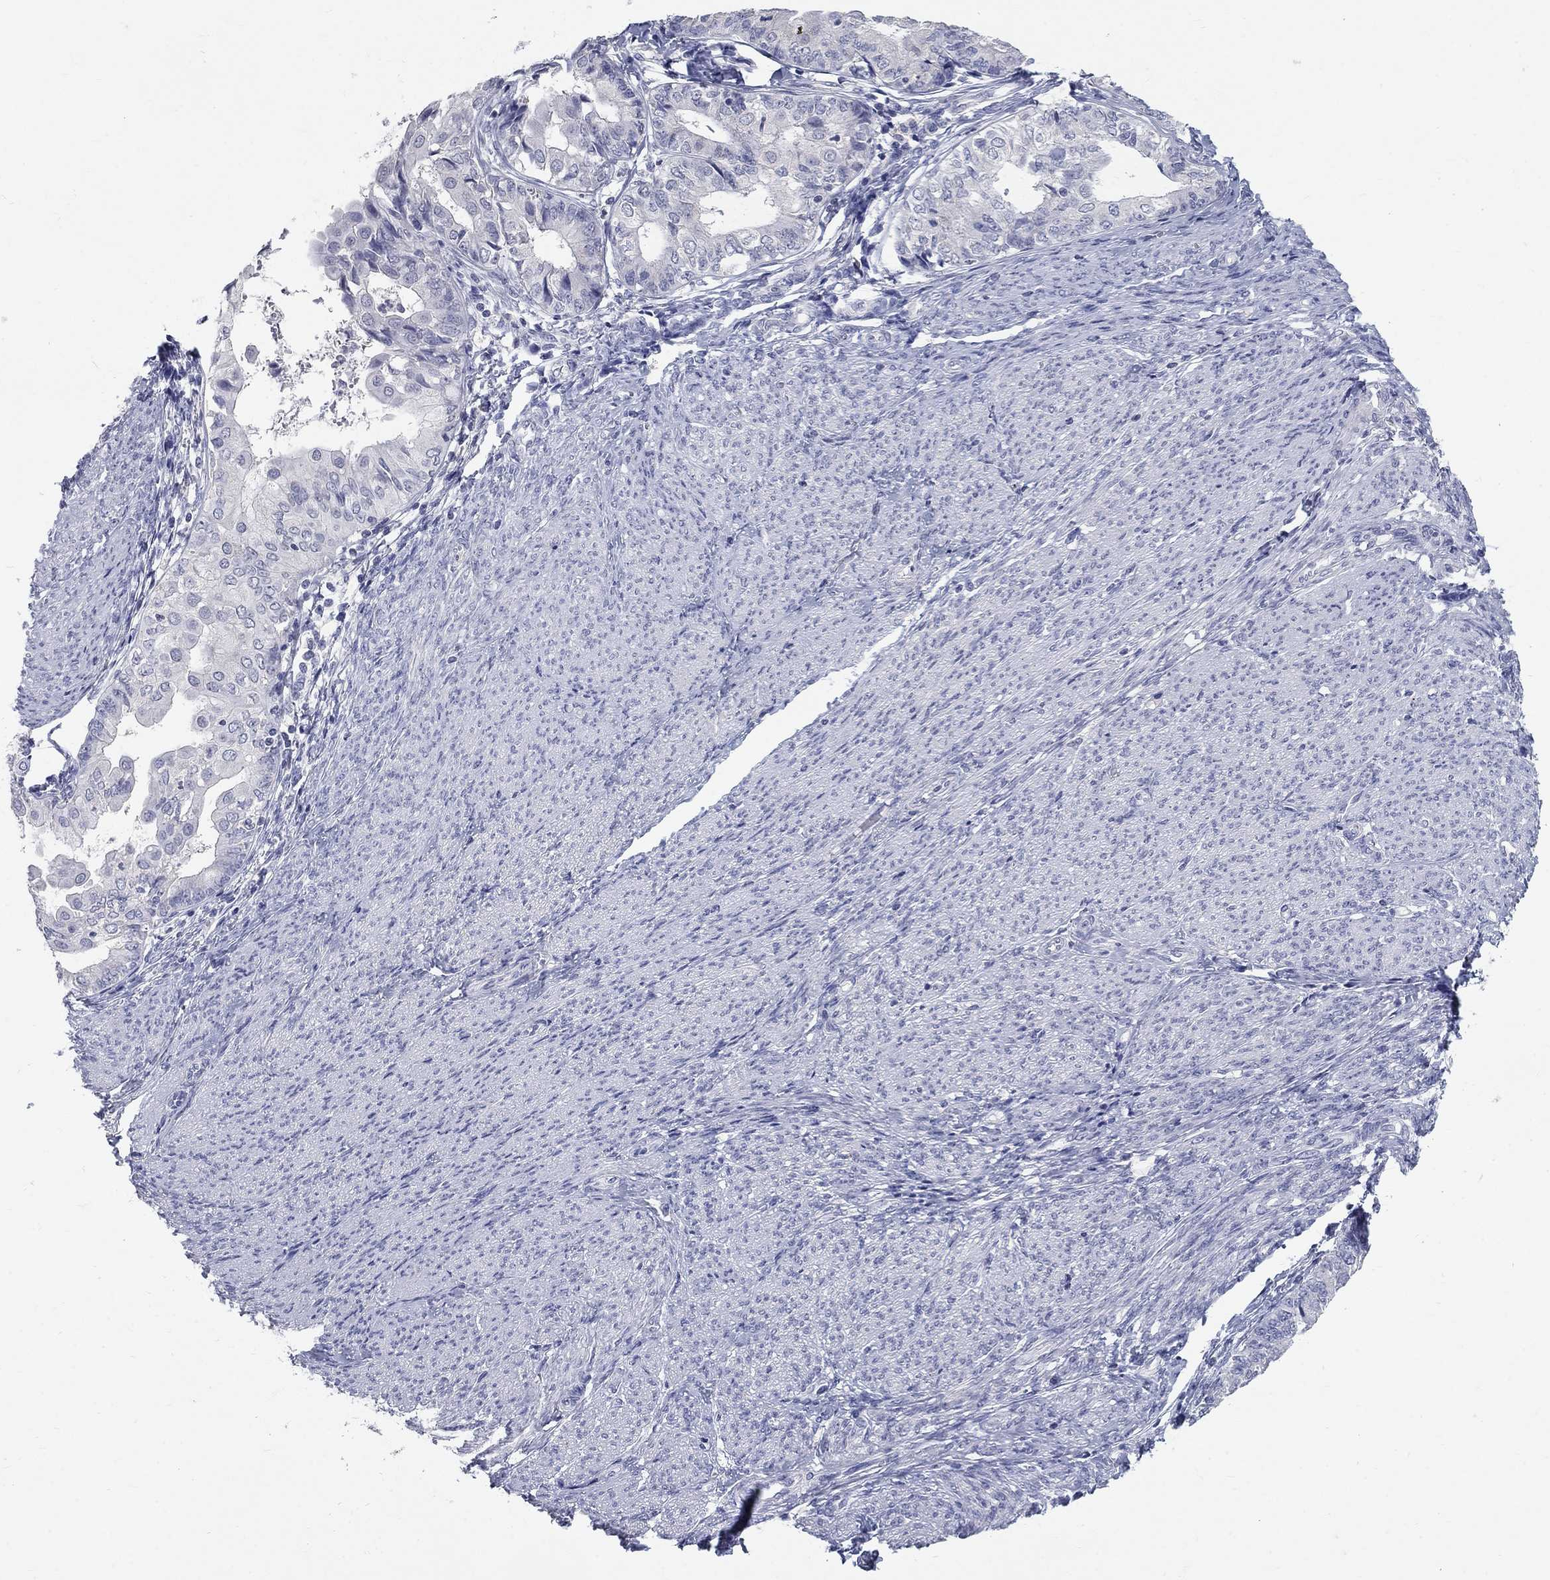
{"staining": {"intensity": "negative", "quantity": "none", "location": "none"}, "tissue": "endometrial cancer", "cell_type": "Tumor cells", "image_type": "cancer", "snomed": [{"axis": "morphology", "description": "Adenocarcinoma, NOS"}, {"axis": "topography", "description": "Endometrium"}], "caption": "DAB (3,3'-diaminobenzidine) immunohistochemical staining of human endometrial adenocarcinoma shows no significant staining in tumor cells.", "gene": "PTH1R", "patient": {"sex": "female", "age": 68}}